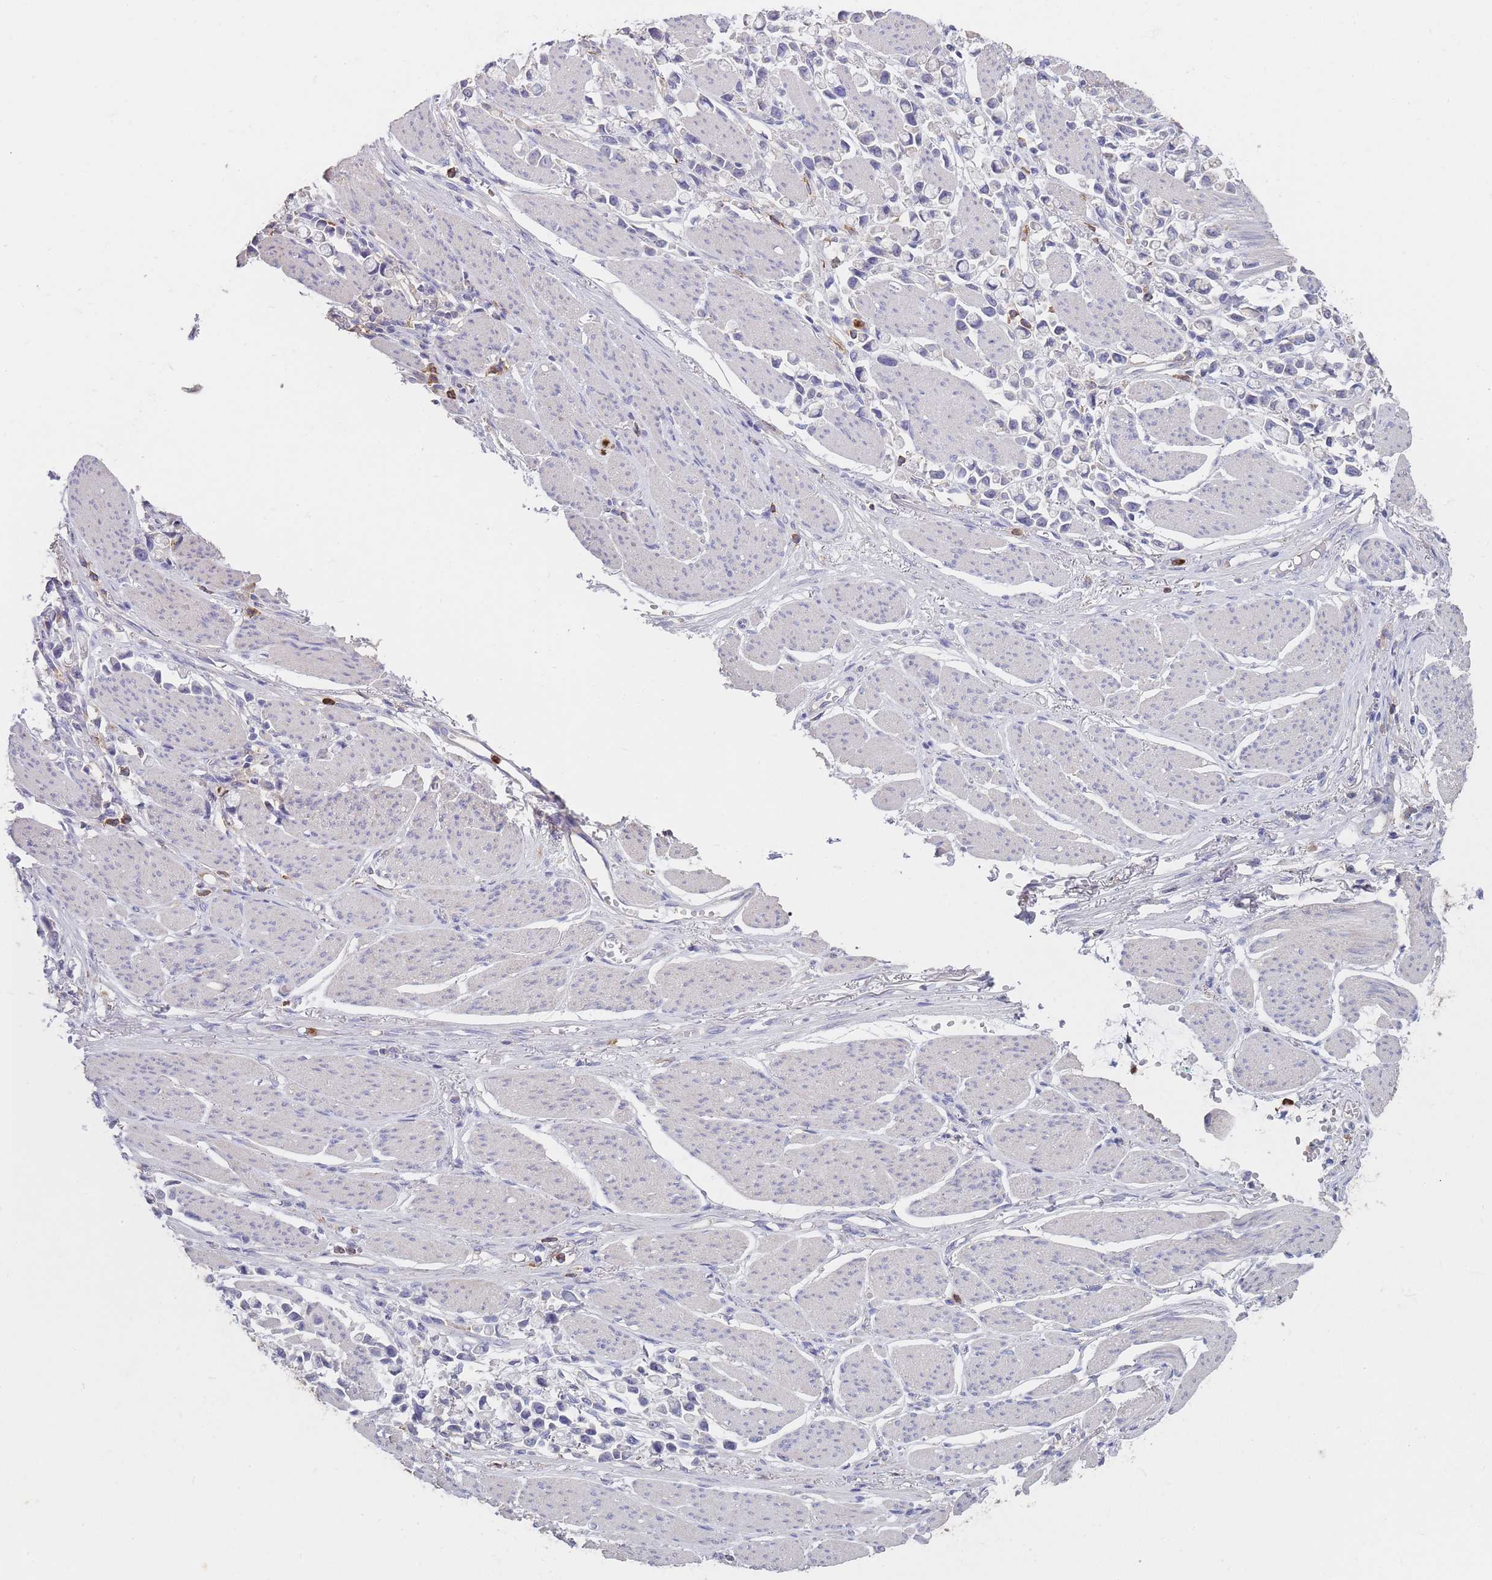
{"staining": {"intensity": "negative", "quantity": "none", "location": "none"}, "tissue": "stomach cancer", "cell_type": "Tumor cells", "image_type": "cancer", "snomed": [{"axis": "morphology", "description": "Adenocarcinoma, NOS"}, {"axis": "topography", "description": "Stomach"}], "caption": "A histopathology image of human adenocarcinoma (stomach) is negative for staining in tumor cells.", "gene": "CLEC12A", "patient": {"sex": "female", "age": 81}}